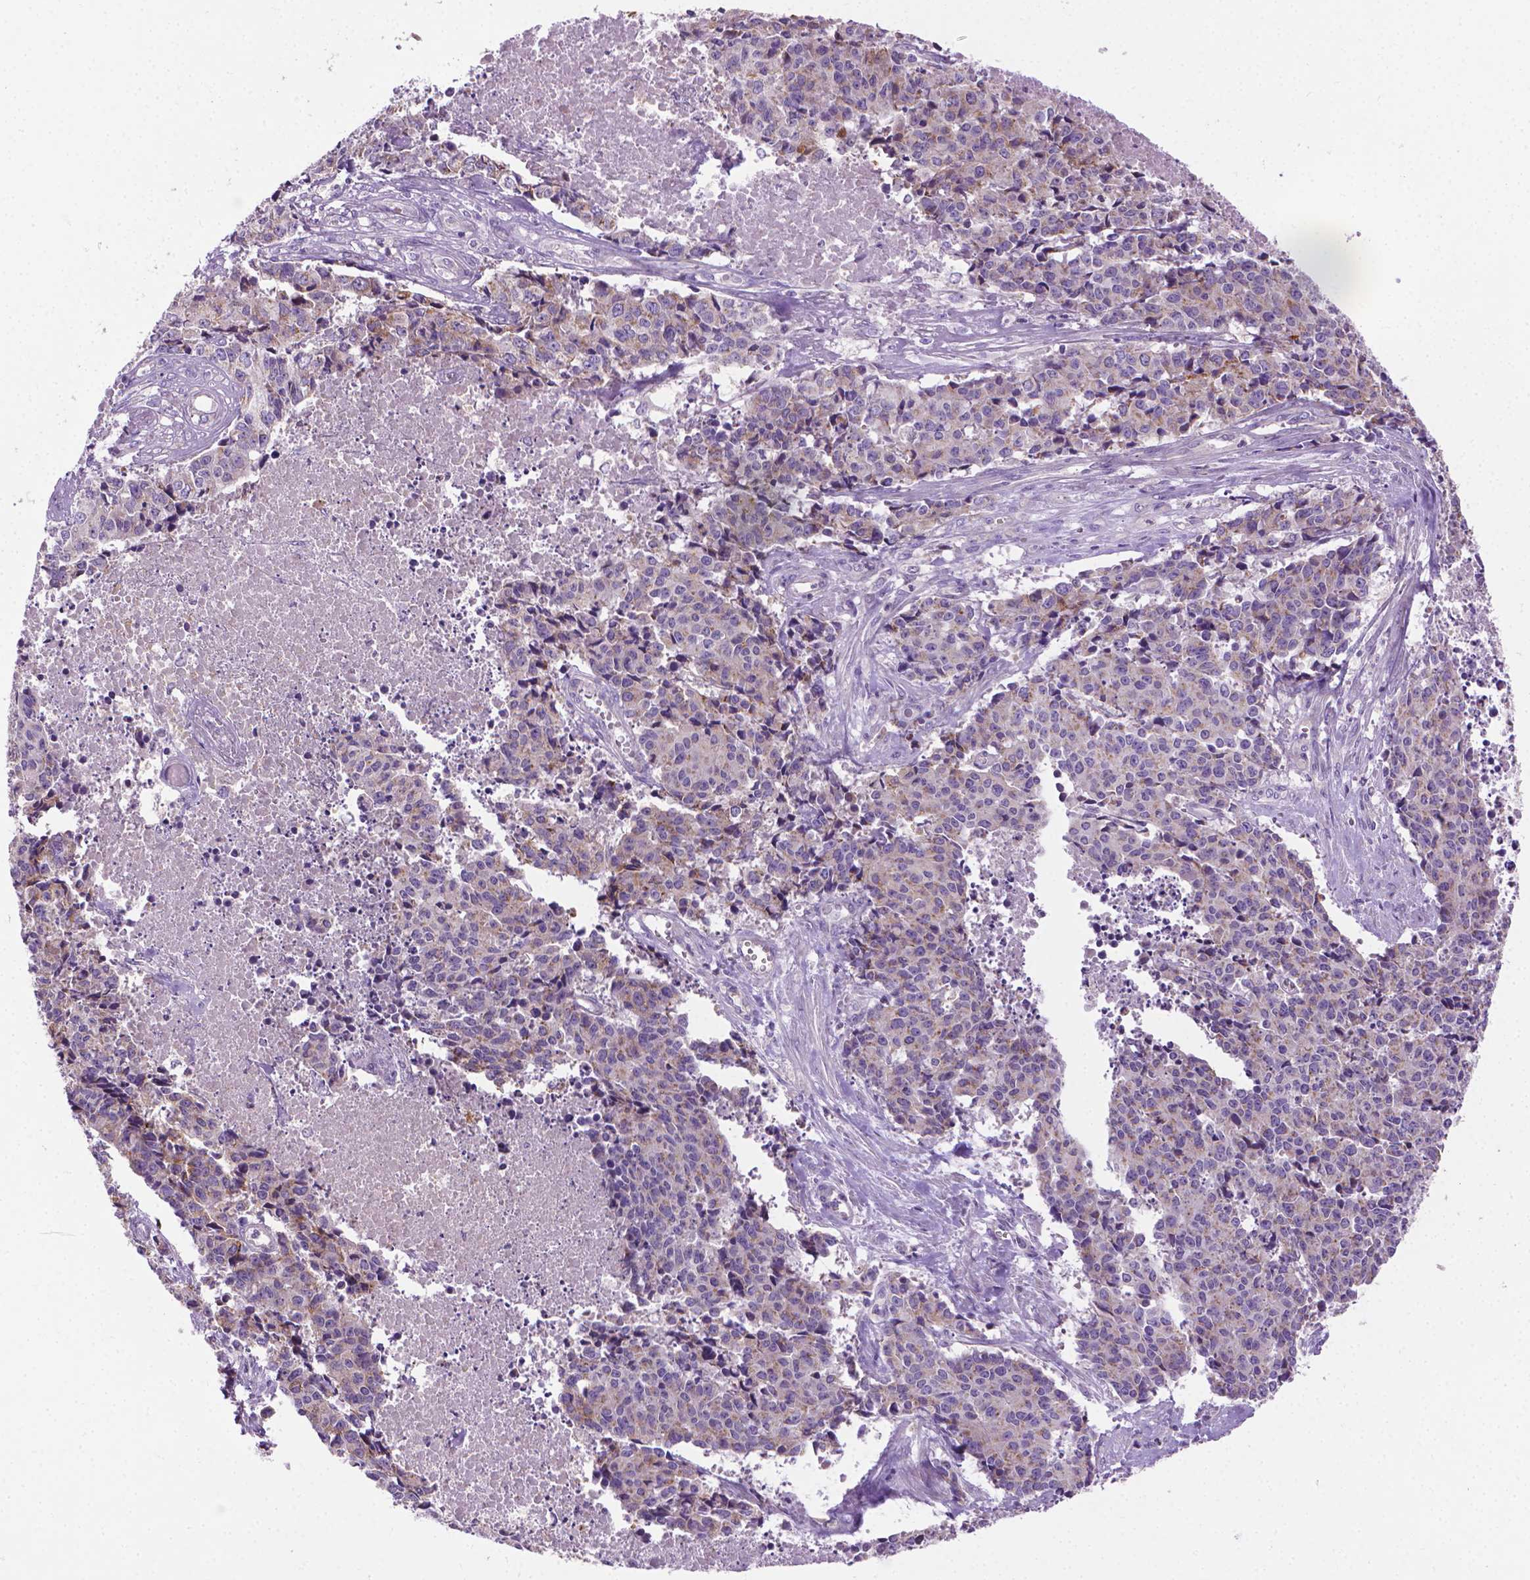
{"staining": {"intensity": "weak", "quantity": "<25%", "location": "cytoplasmic/membranous"}, "tissue": "cervical cancer", "cell_type": "Tumor cells", "image_type": "cancer", "snomed": [{"axis": "morphology", "description": "Squamous cell carcinoma, NOS"}, {"axis": "topography", "description": "Cervix"}], "caption": "The image shows no staining of tumor cells in cervical squamous cell carcinoma.", "gene": "SLC51B", "patient": {"sex": "female", "age": 28}}